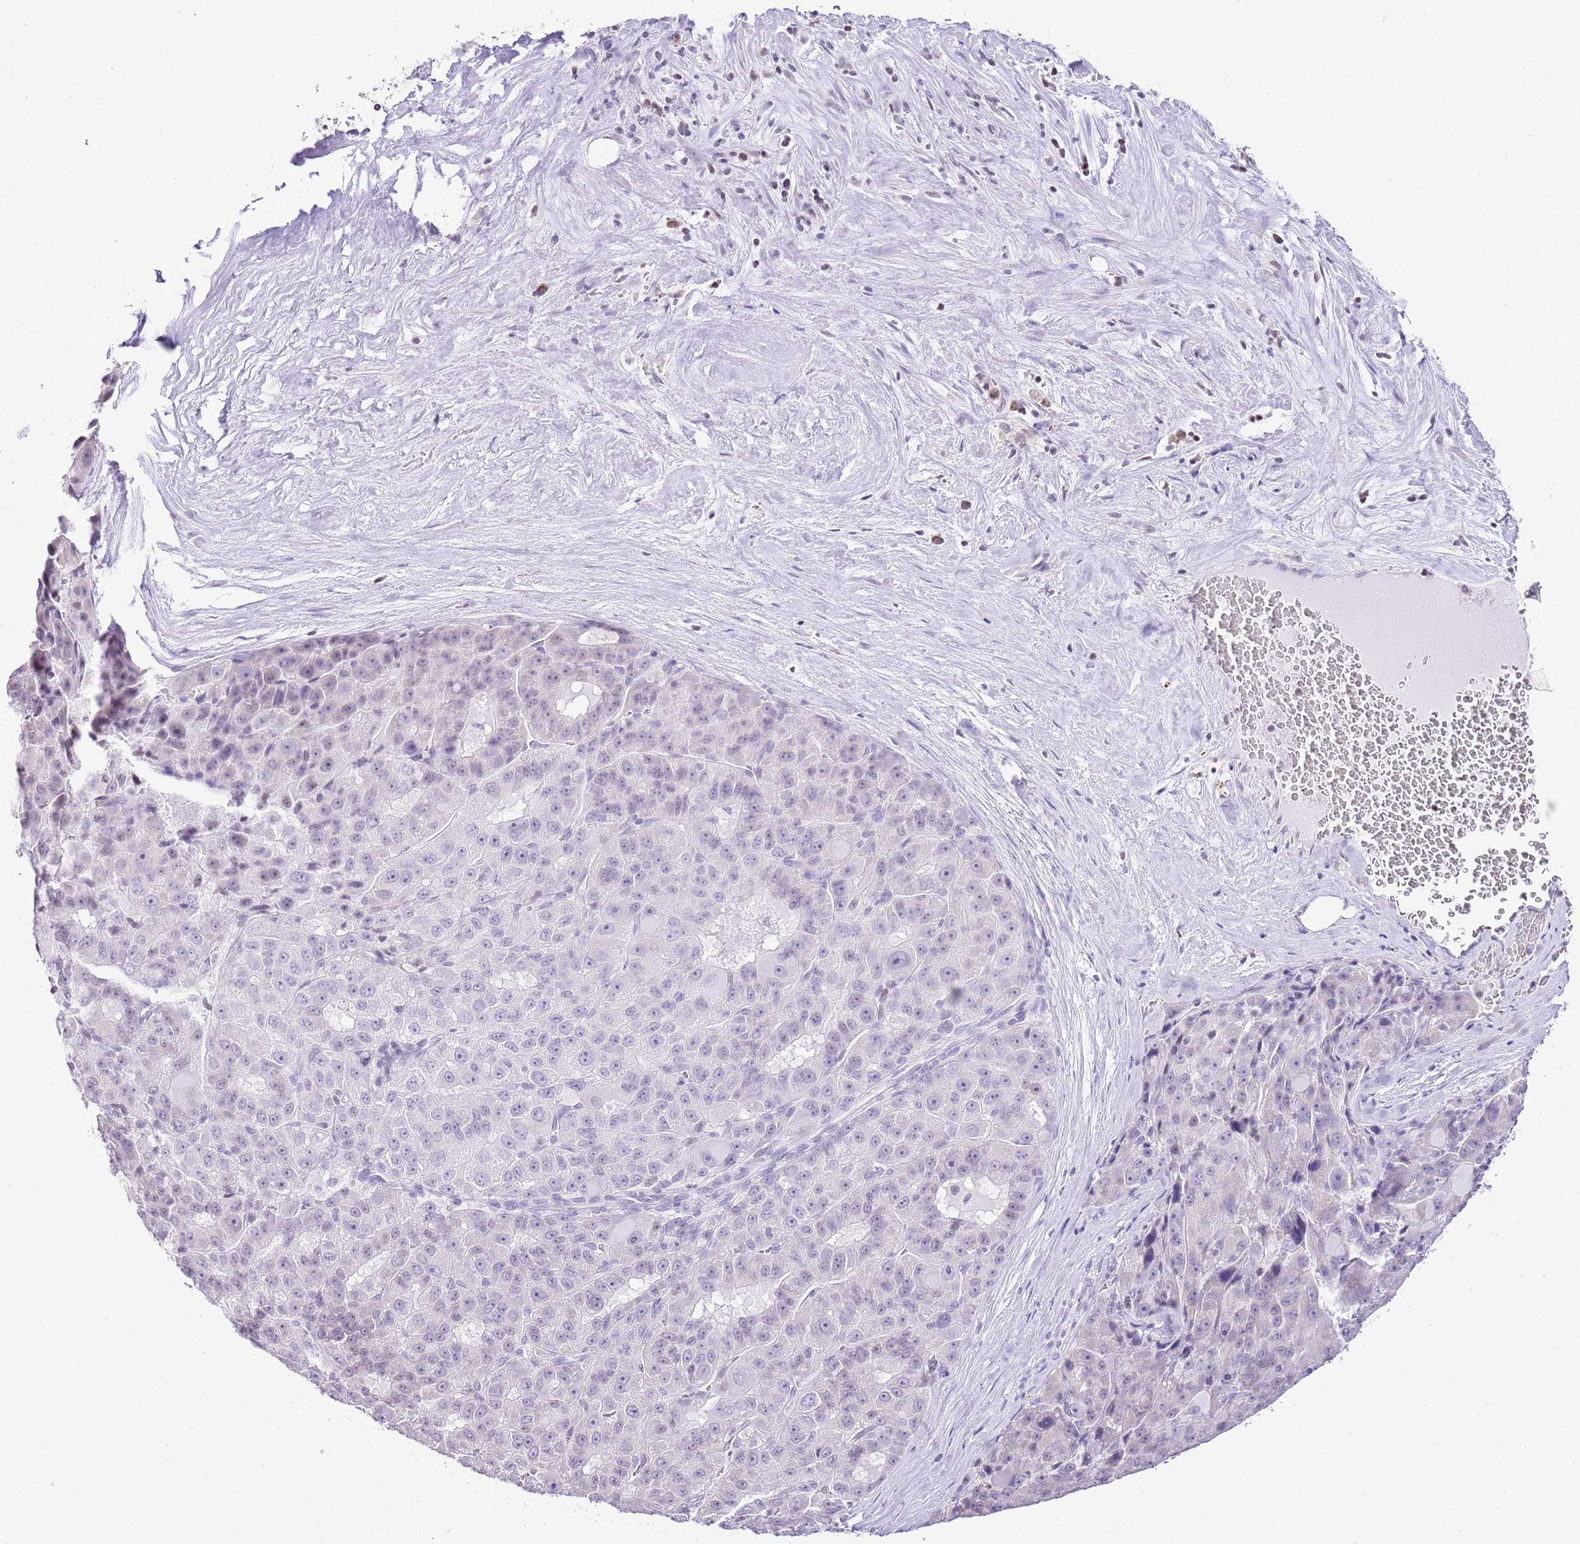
{"staining": {"intensity": "negative", "quantity": "none", "location": "none"}, "tissue": "liver cancer", "cell_type": "Tumor cells", "image_type": "cancer", "snomed": [{"axis": "morphology", "description": "Carcinoma, Hepatocellular, NOS"}, {"axis": "topography", "description": "Liver"}], "caption": "High magnification brightfield microscopy of liver hepatocellular carcinoma stained with DAB (brown) and counterstained with hematoxylin (blue): tumor cells show no significant positivity.", "gene": "PRR15", "patient": {"sex": "male", "age": 76}}